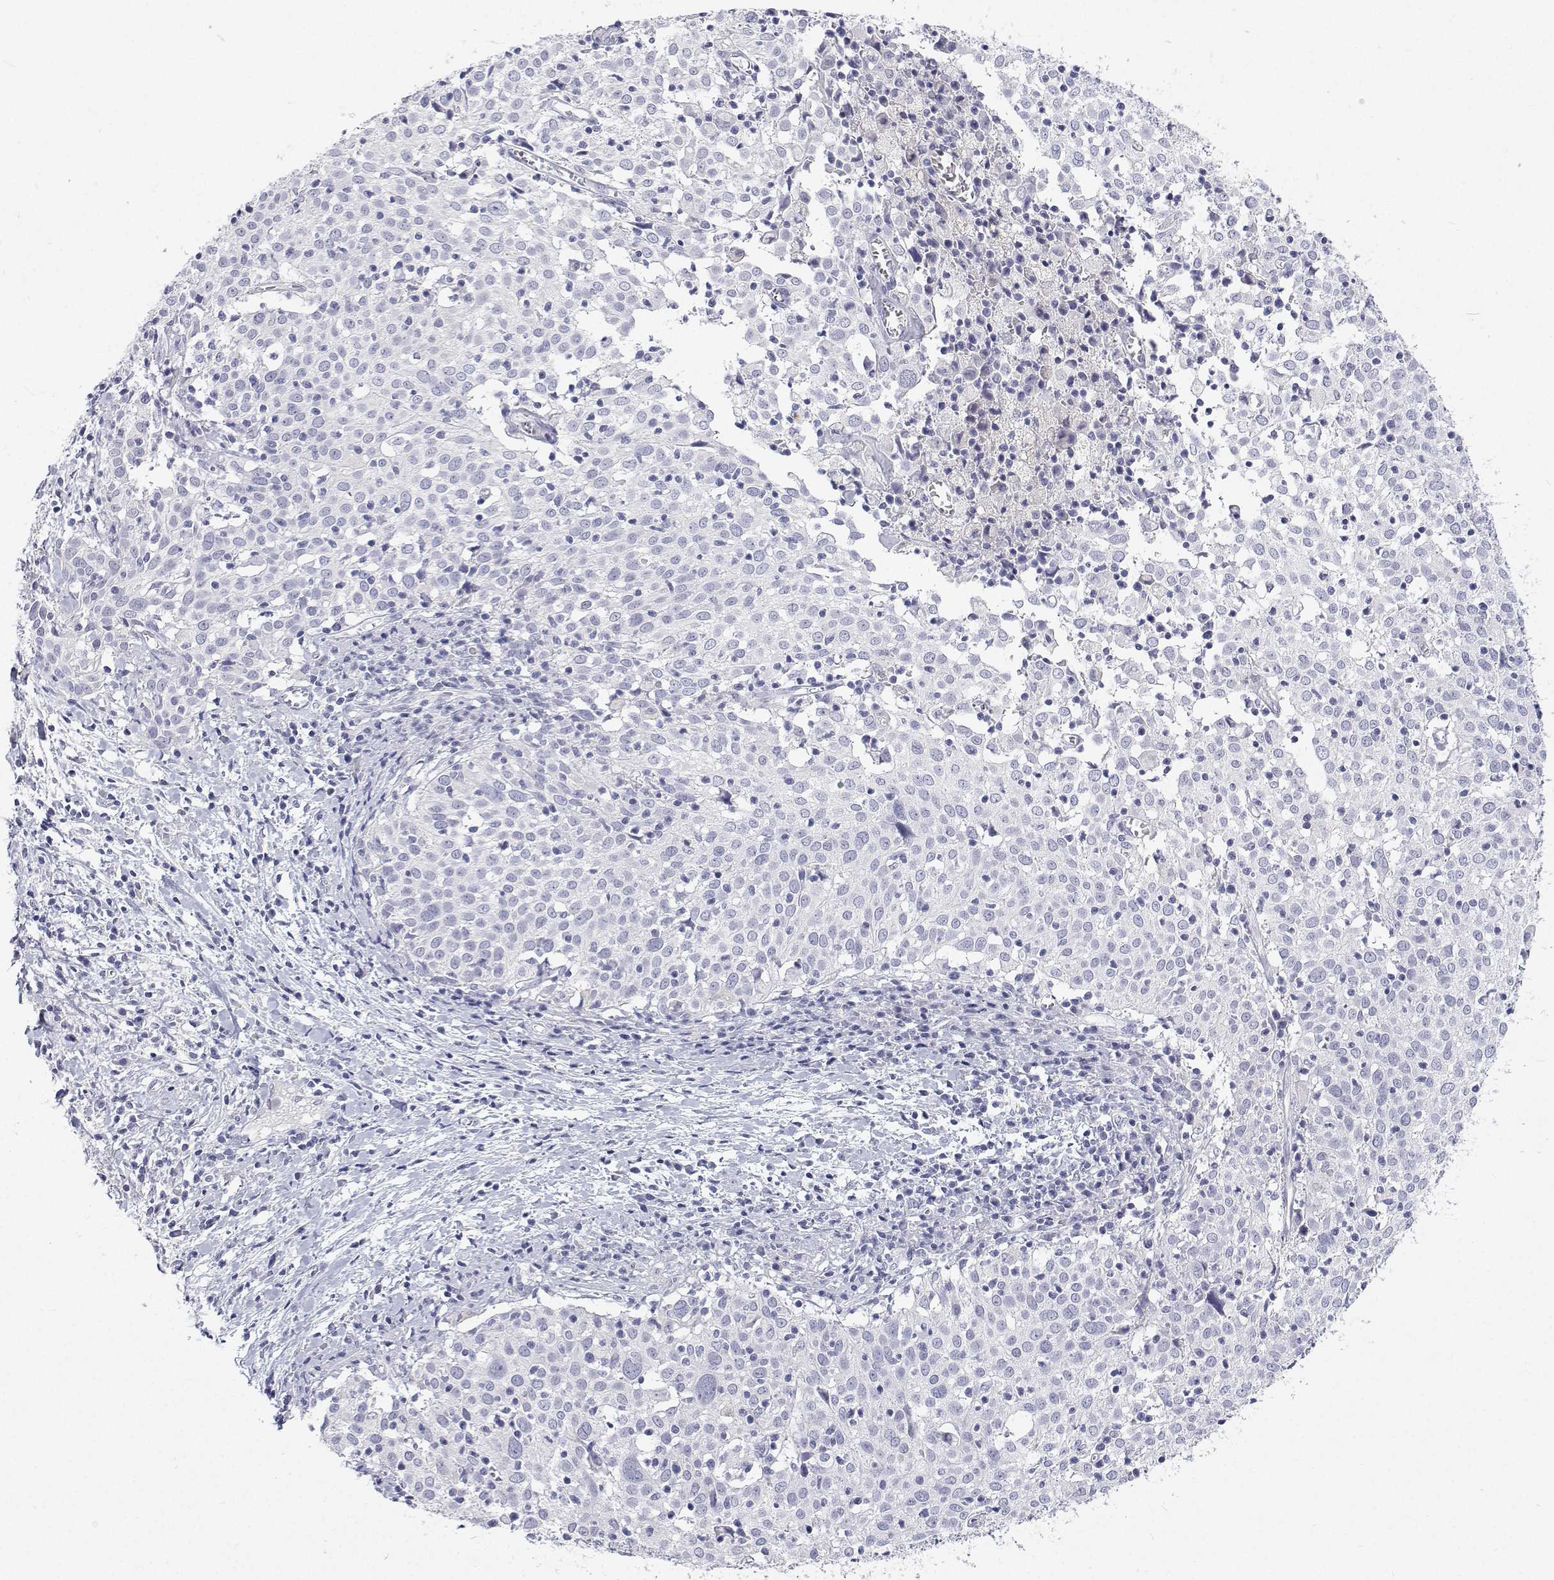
{"staining": {"intensity": "negative", "quantity": "none", "location": "none"}, "tissue": "cervical cancer", "cell_type": "Tumor cells", "image_type": "cancer", "snomed": [{"axis": "morphology", "description": "Squamous cell carcinoma, NOS"}, {"axis": "topography", "description": "Cervix"}], "caption": "The IHC image has no significant expression in tumor cells of cervical cancer tissue.", "gene": "NCR2", "patient": {"sex": "female", "age": 39}}